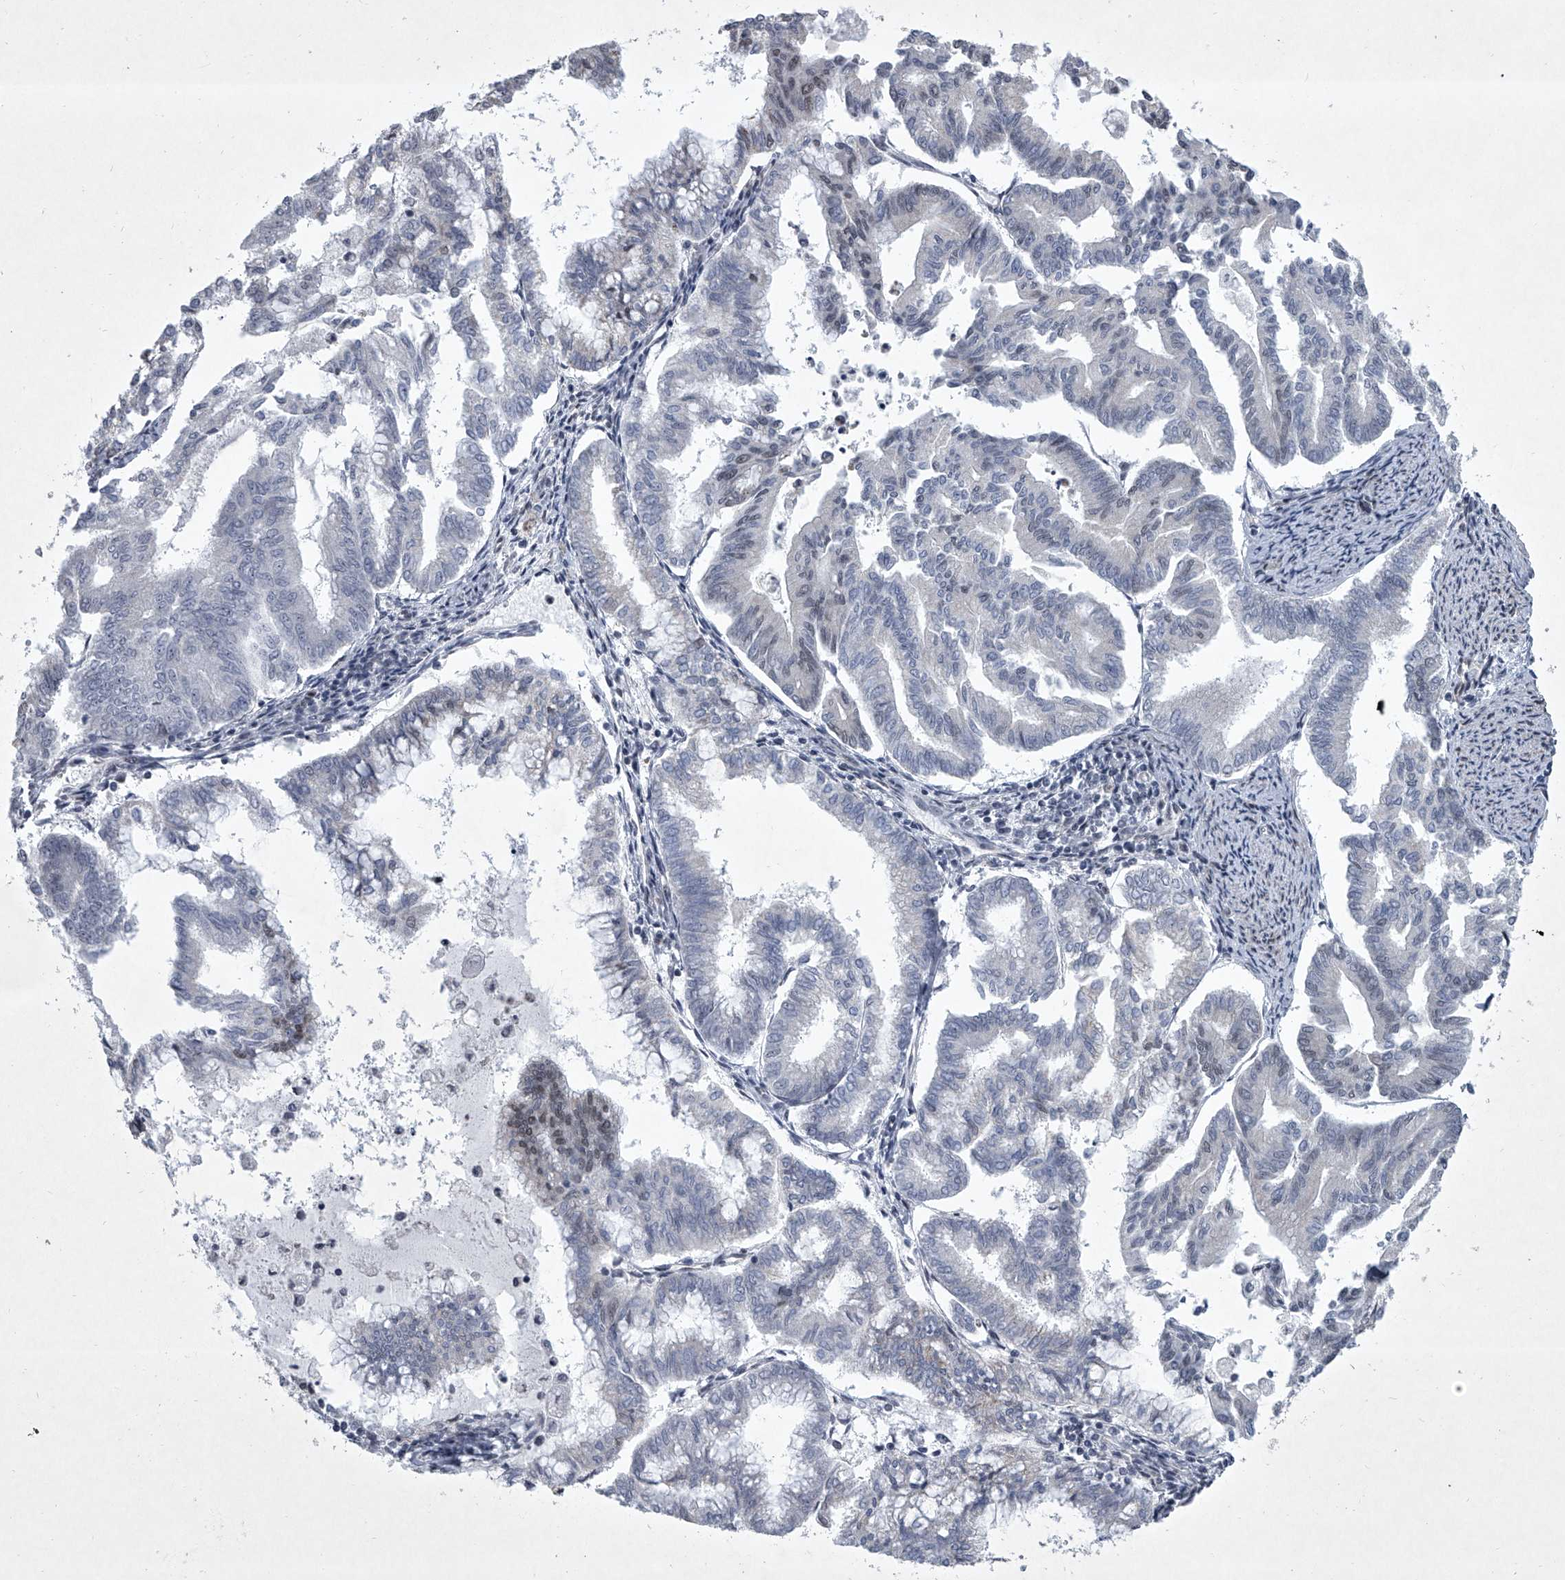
{"staining": {"intensity": "negative", "quantity": "none", "location": "none"}, "tissue": "endometrial cancer", "cell_type": "Tumor cells", "image_type": "cancer", "snomed": [{"axis": "morphology", "description": "Adenocarcinoma, NOS"}, {"axis": "topography", "description": "Endometrium"}], "caption": "Immunohistochemical staining of endometrial cancer exhibits no significant expression in tumor cells.", "gene": "MLLT1", "patient": {"sex": "female", "age": 79}}